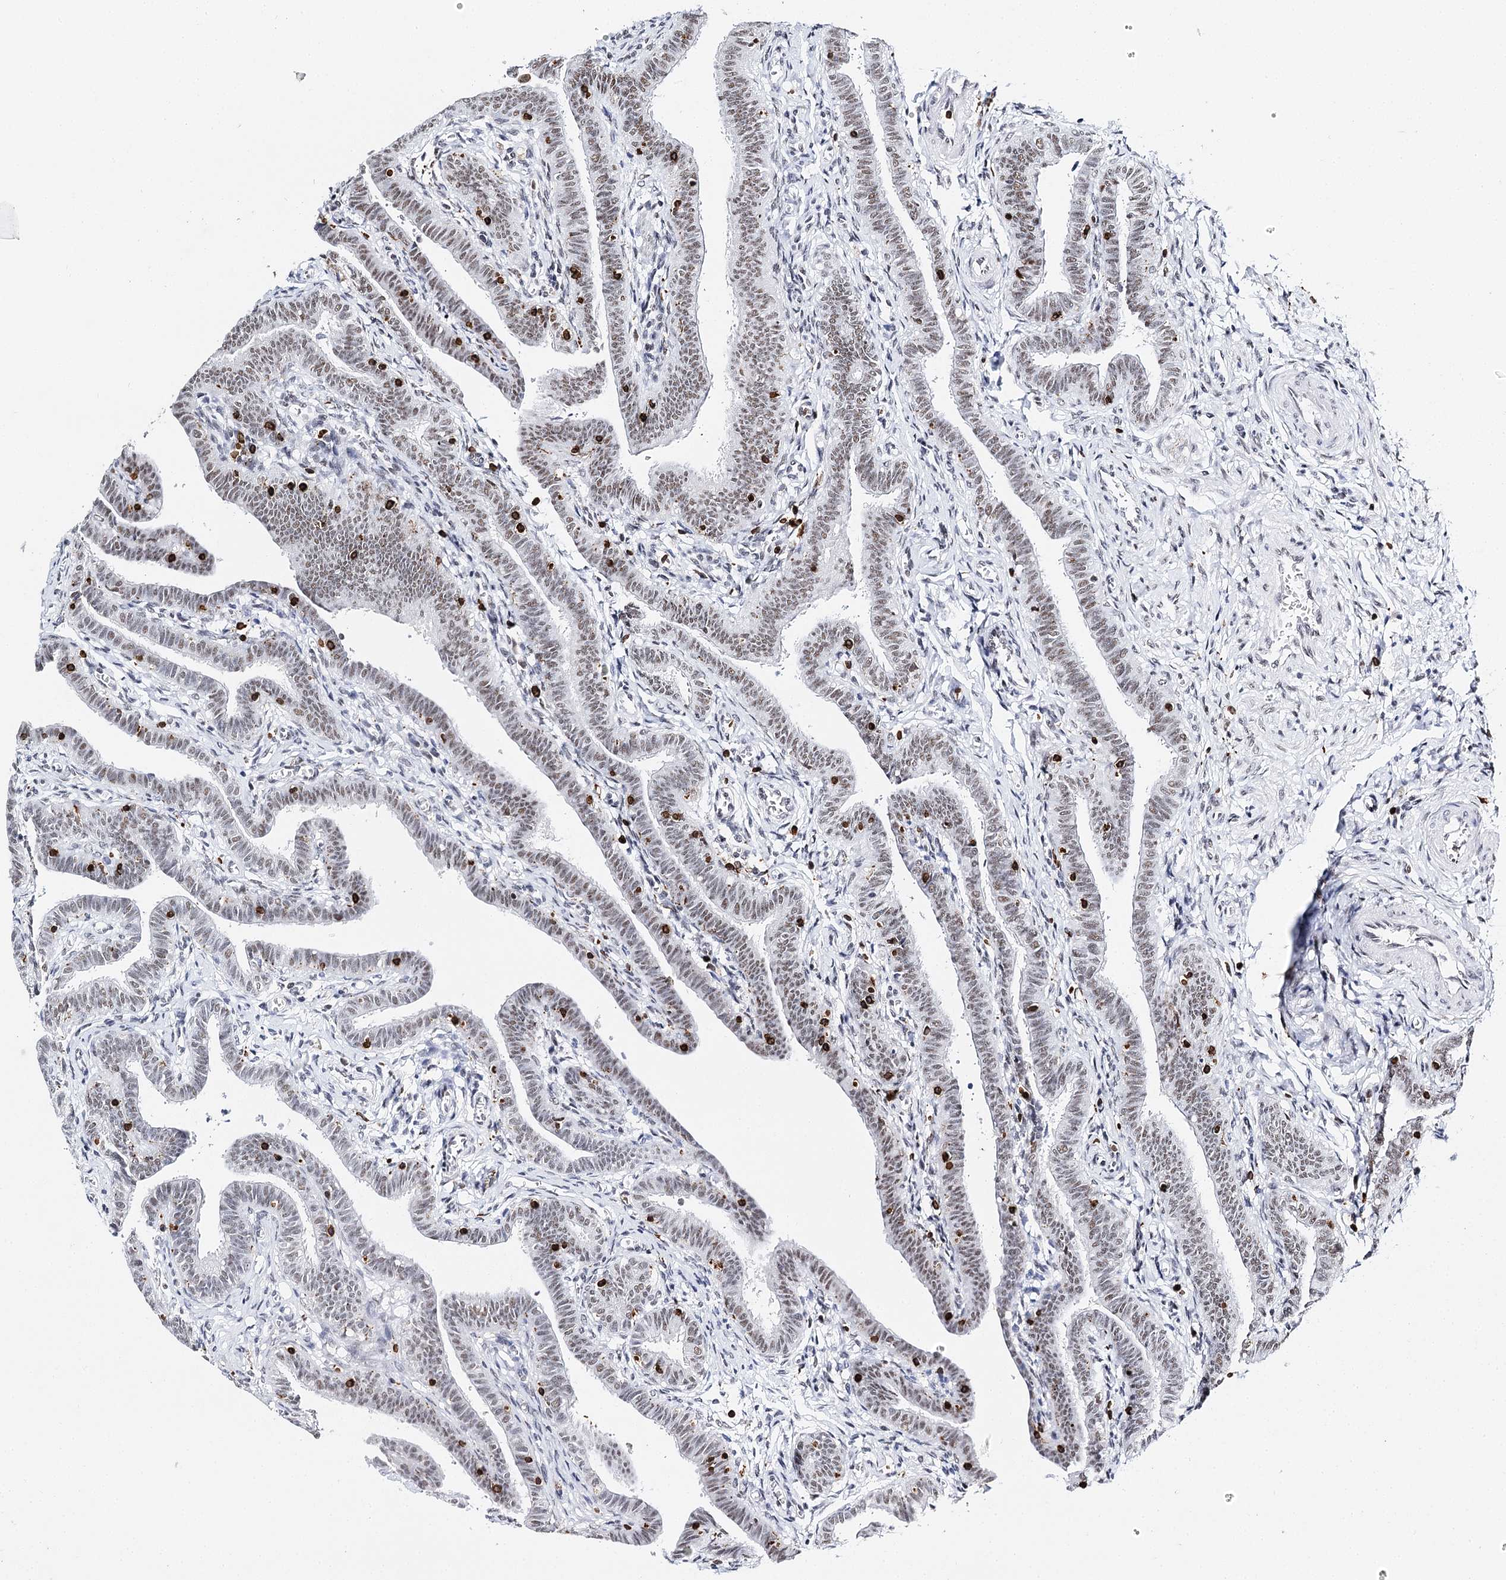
{"staining": {"intensity": "weak", "quantity": "25%-75%", "location": "nuclear"}, "tissue": "fallopian tube", "cell_type": "Glandular cells", "image_type": "normal", "snomed": [{"axis": "morphology", "description": "Normal tissue, NOS"}, {"axis": "topography", "description": "Fallopian tube"}], "caption": "Fallopian tube stained with immunohistochemistry (IHC) reveals weak nuclear staining in approximately 25%-75% of glandular cells.", "gene": "BARD1", "patient": {"sex": "female", "age": 36}}